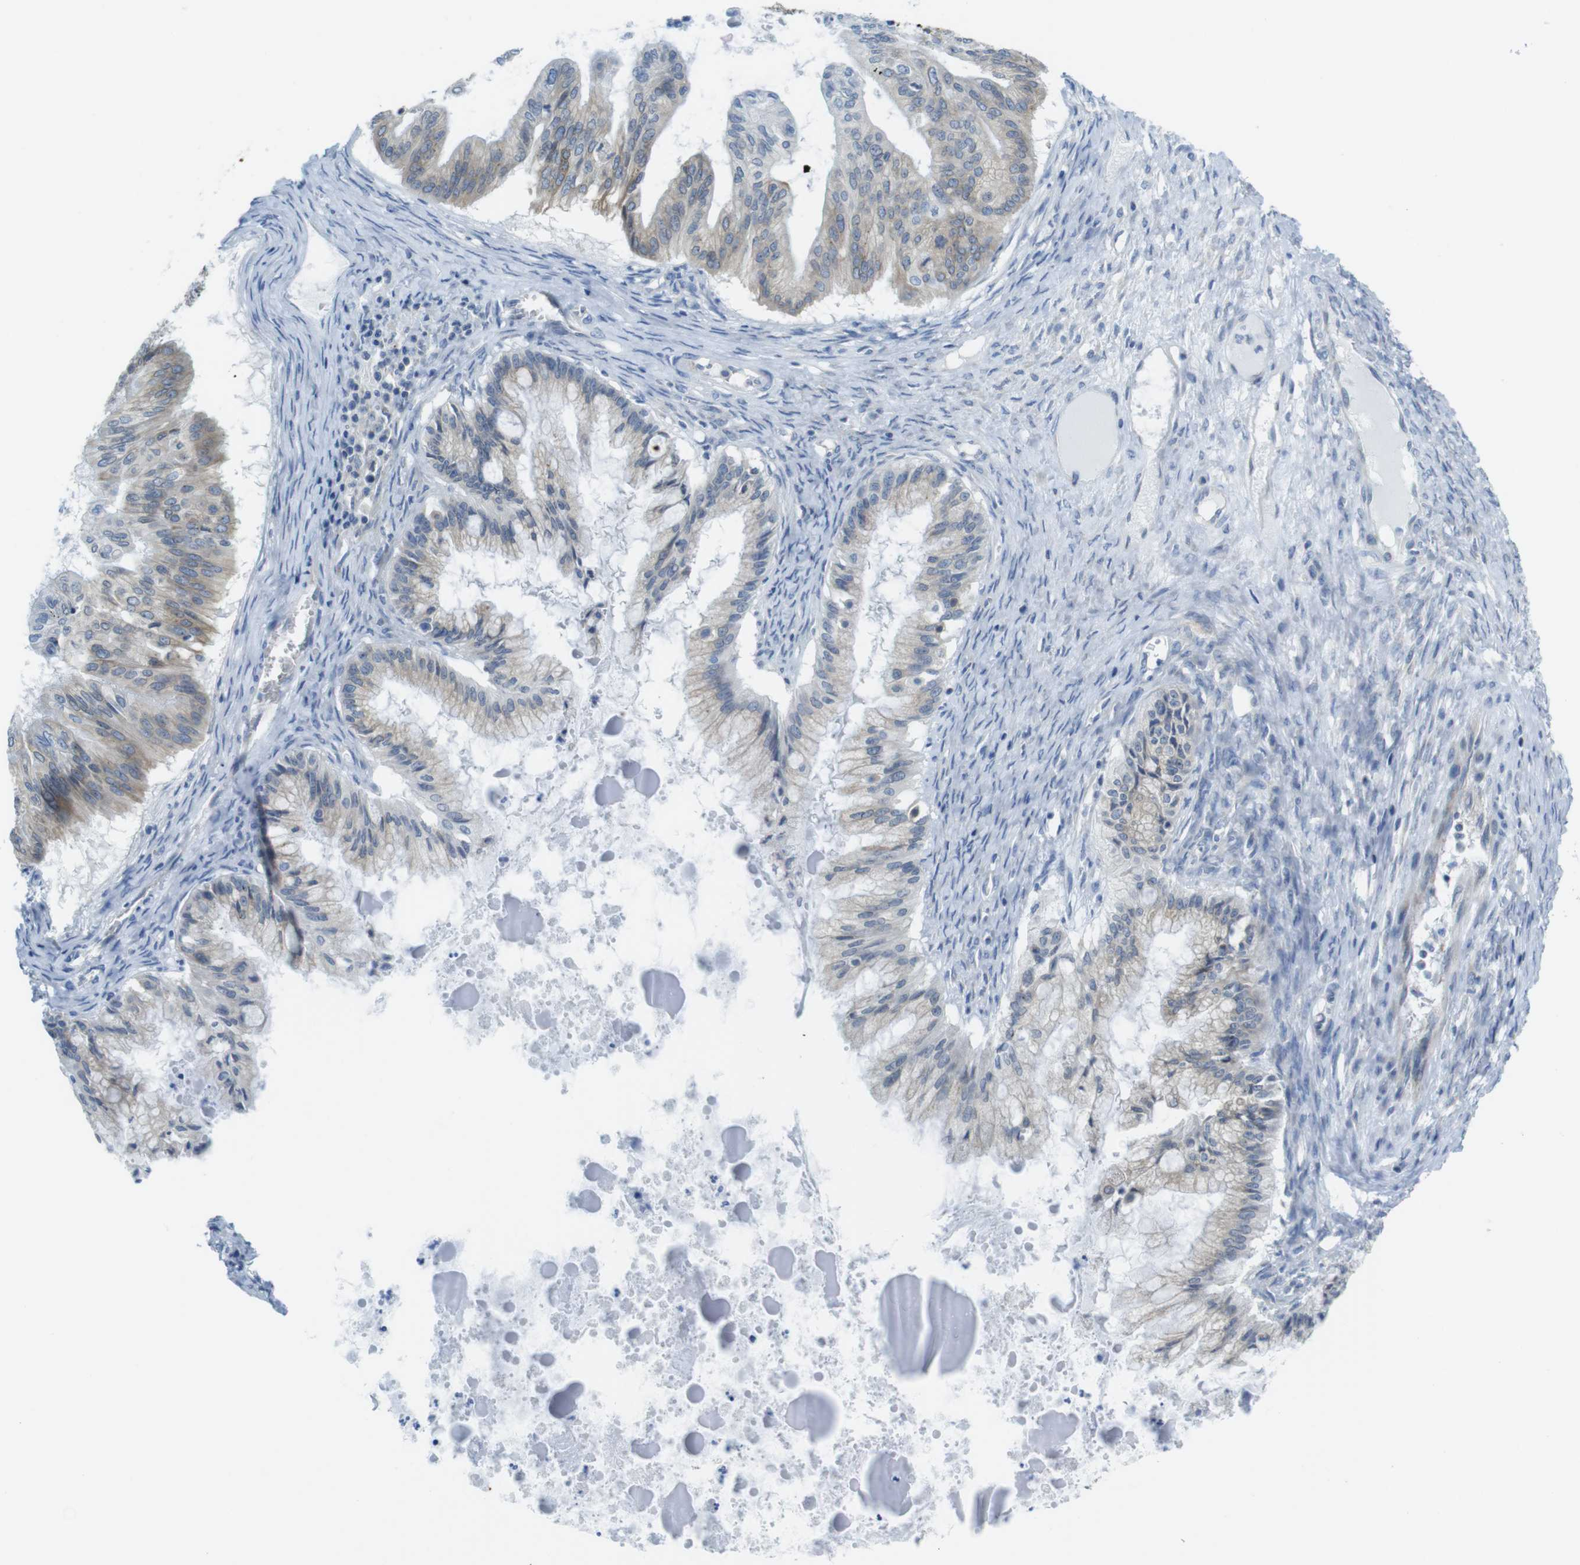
{"staining": {"intensity": "weak", "quantity": "25%-75%", "location": "cytoplasmic/membranous"}, "tissue": "ovarian cancer", "cell_type": "Tumor cells", "image_type": "cancer", "snomed": [{"axis": "morphology", "description": "Cystadenocarcinoma, mucinous, NOS"}, {"axis": "topography", "description": "Ovary"}], "caption": "Brown immunohistochemical staining in human ovarian mucinous cystadenocarcinoma exhibits weak cytoplasmic/membranous staining in about 25%-75% of tumor cells. (DAB (3,3'-diaminobenzidine) IHC, brown staining for protein, blue staining for nuclei).", "gene": "CLPTM1L", "patient": {"sex": "female", "age": 57}}